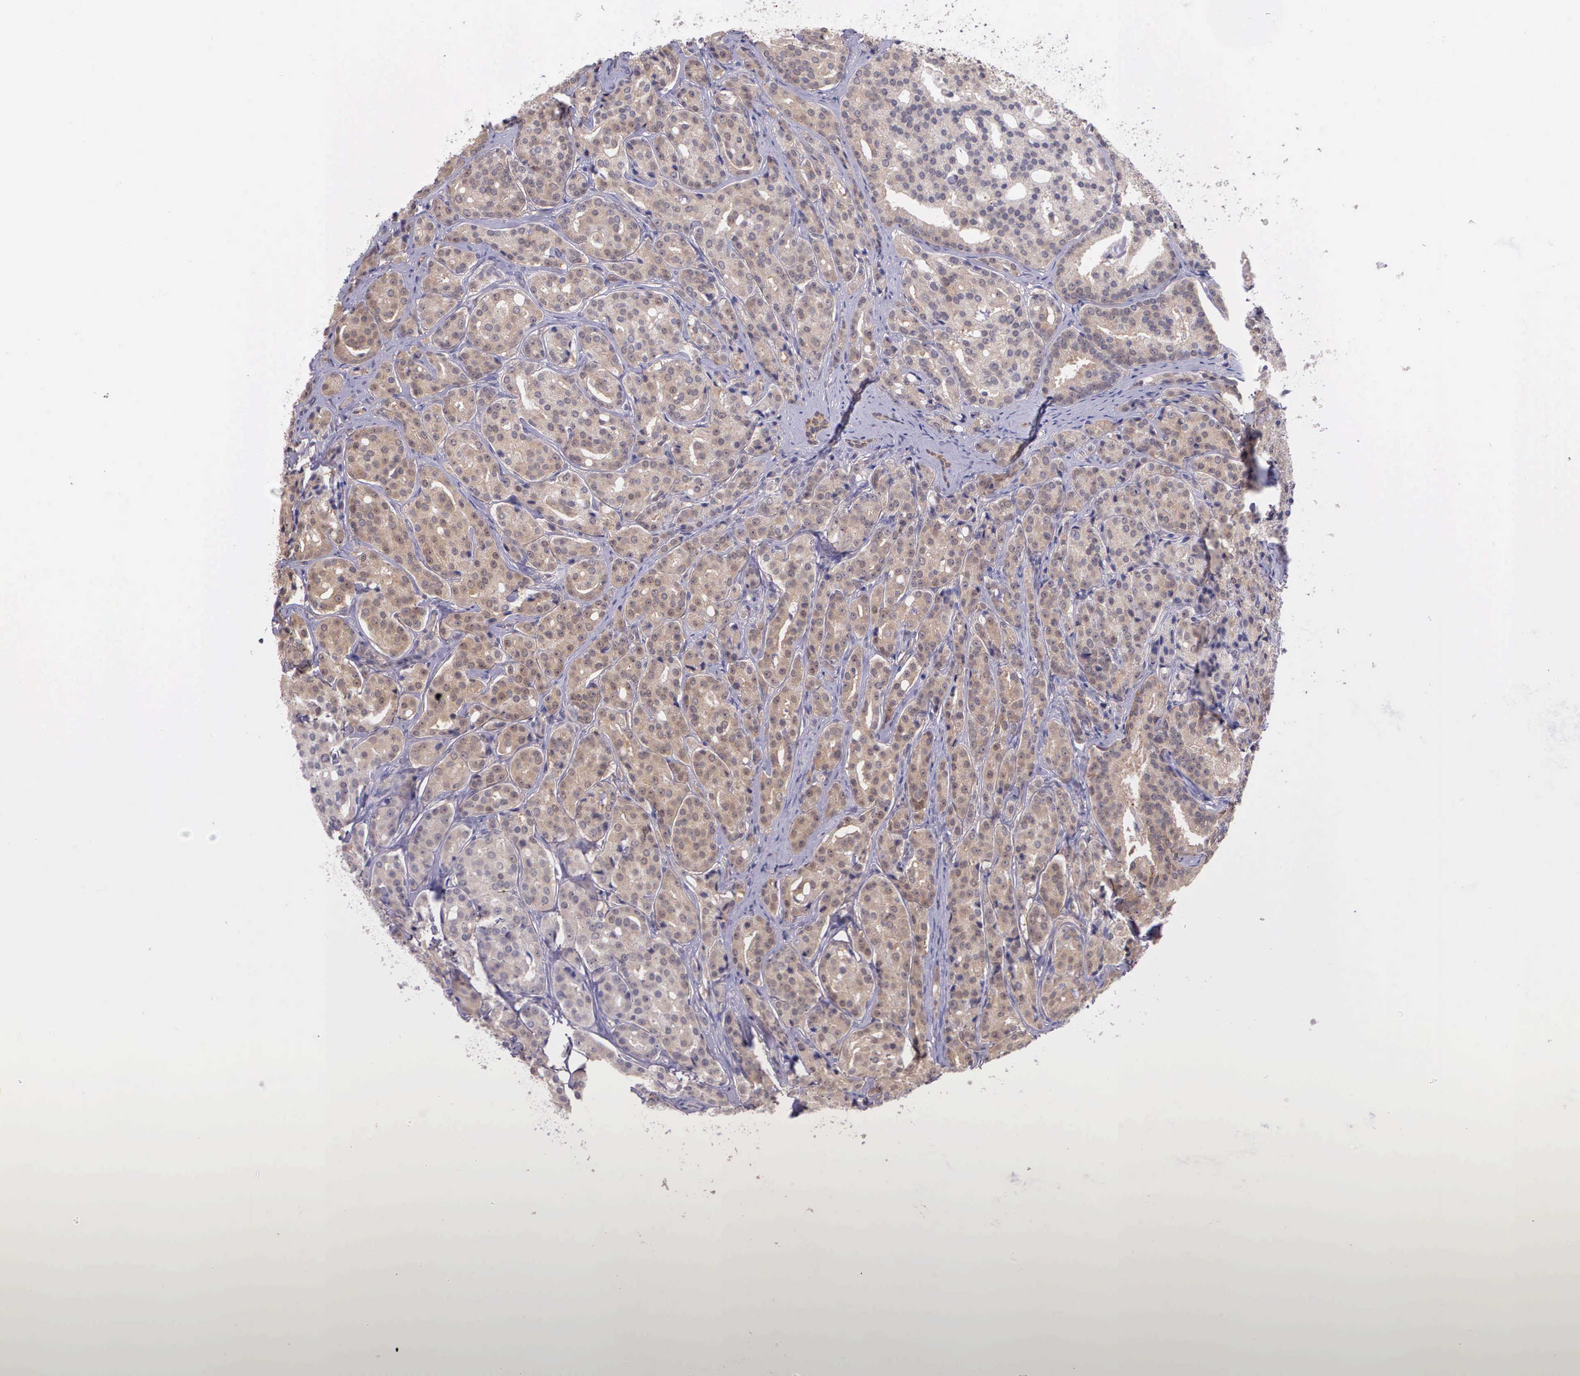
{"staining": {"intensity": "weak", "quantity": ">75%", "location": "cytoplasmic/membranous"}, "tissue": "prostate cancer", "cell_type": "Tumor cells", "image_type": "cancer", "snomed": [{"axis": "morphology", "description": "Adenocarcinoma, High grade"}, {"axis": "topography", "description": "Prostate"}], "caption": "About >75% of tumor cells in prostate cancer (adenocarcinoma (high-grade)) exhibit weak cytoplasmic/membranous protein expression as visualized by brown immunohistochemical staining.", "gene": "IGBP1", "patient": {"sex": "male", "age": 64}}